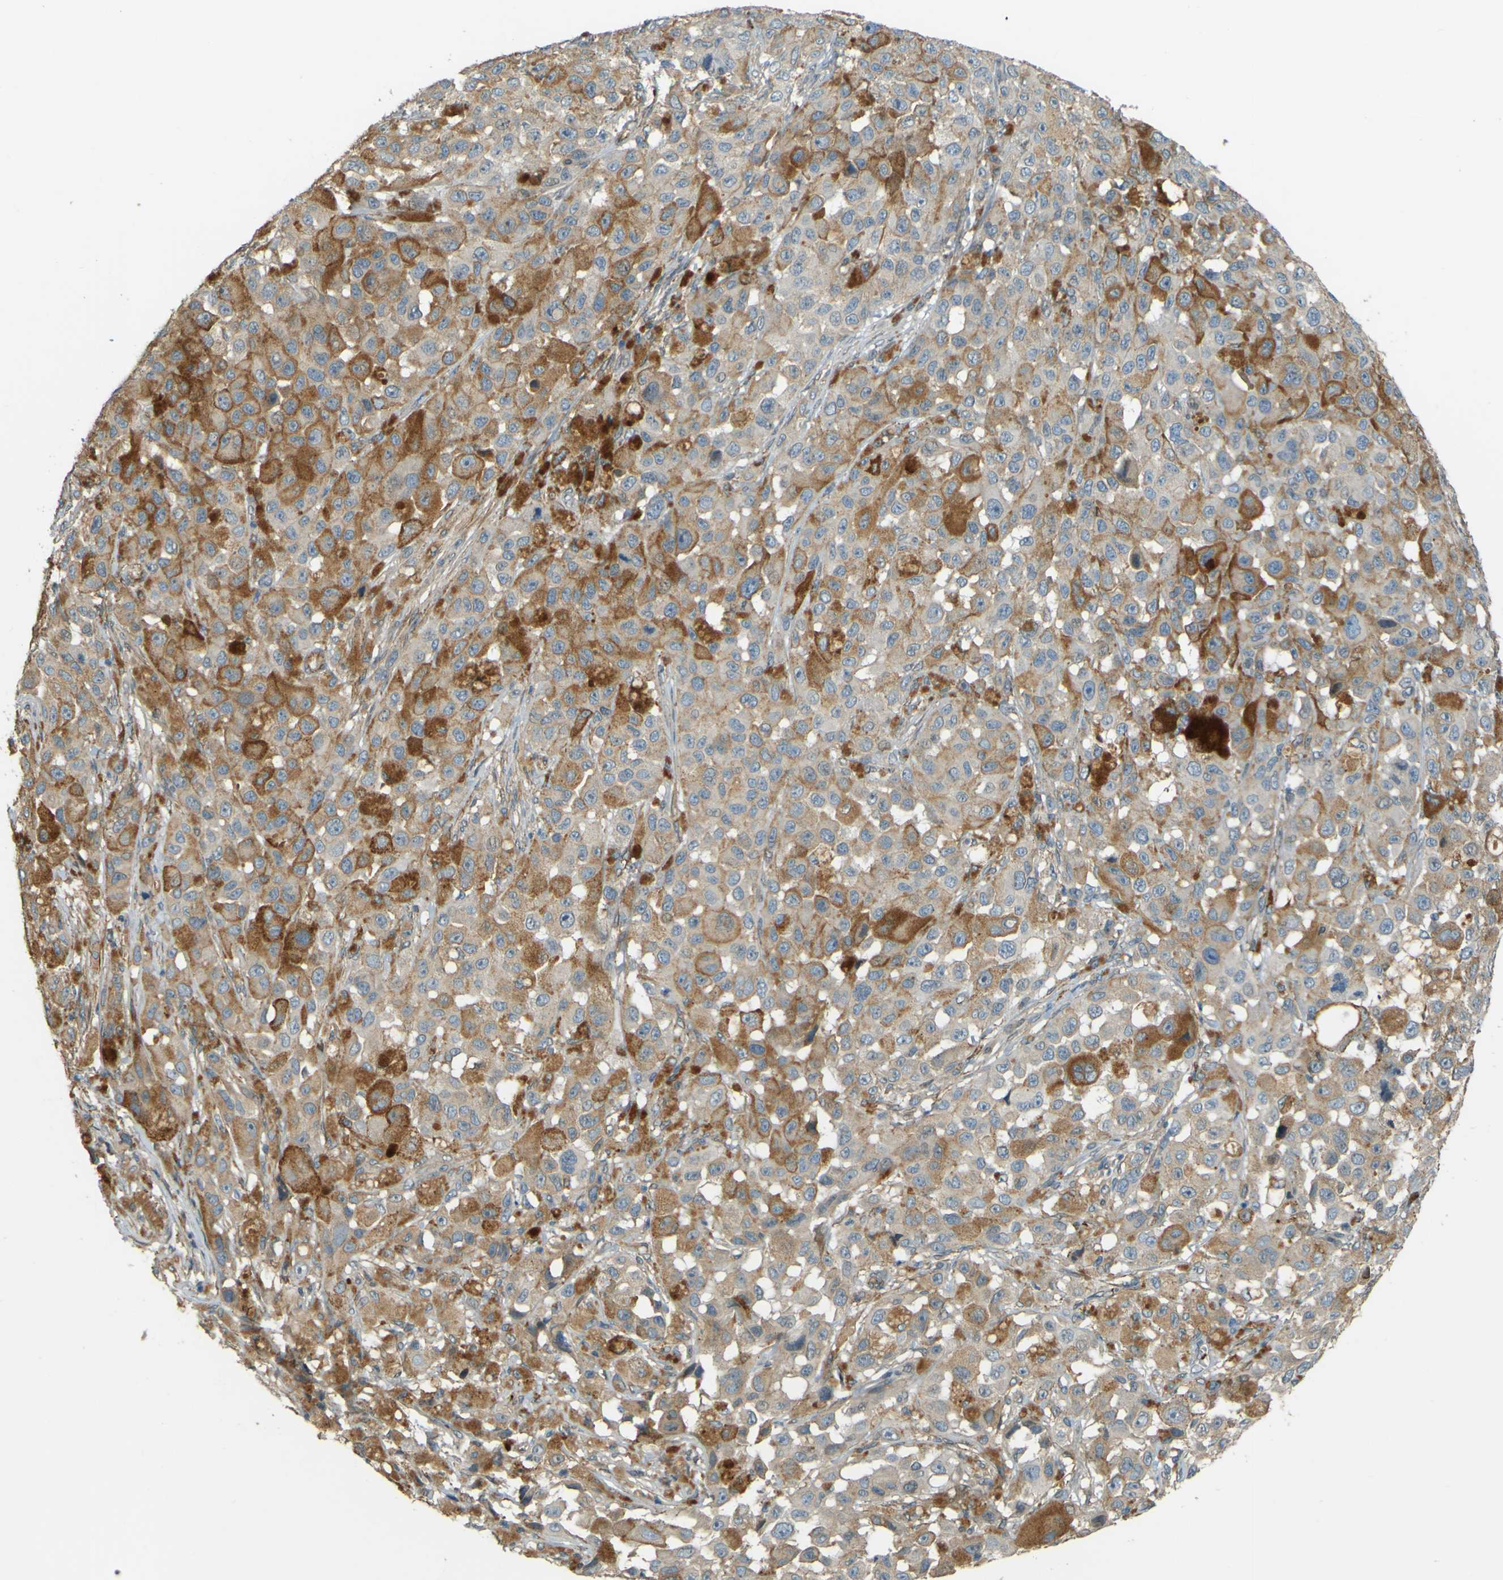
{"staining": {"intensity": "moderate", "quantity": "<25%", "location": "cytoplasmic/membranous"}, "tissue": "melanoma", "cell_type": "Tumor cells", "image_type": "cancer", "snomed": [{"axis": "morphology", "description": "Malignant melanoma, NOS"}, {"axis": "topography", "description": "Skin"}], "caption": "This micrograph reveals immunohistochemistry staining of melanoma, with low moderate cytoplasmic/membranous staining in about <25% of tumor cells.", "gene": "NEXN", "patient": {"sex": "male", "age": 96}}